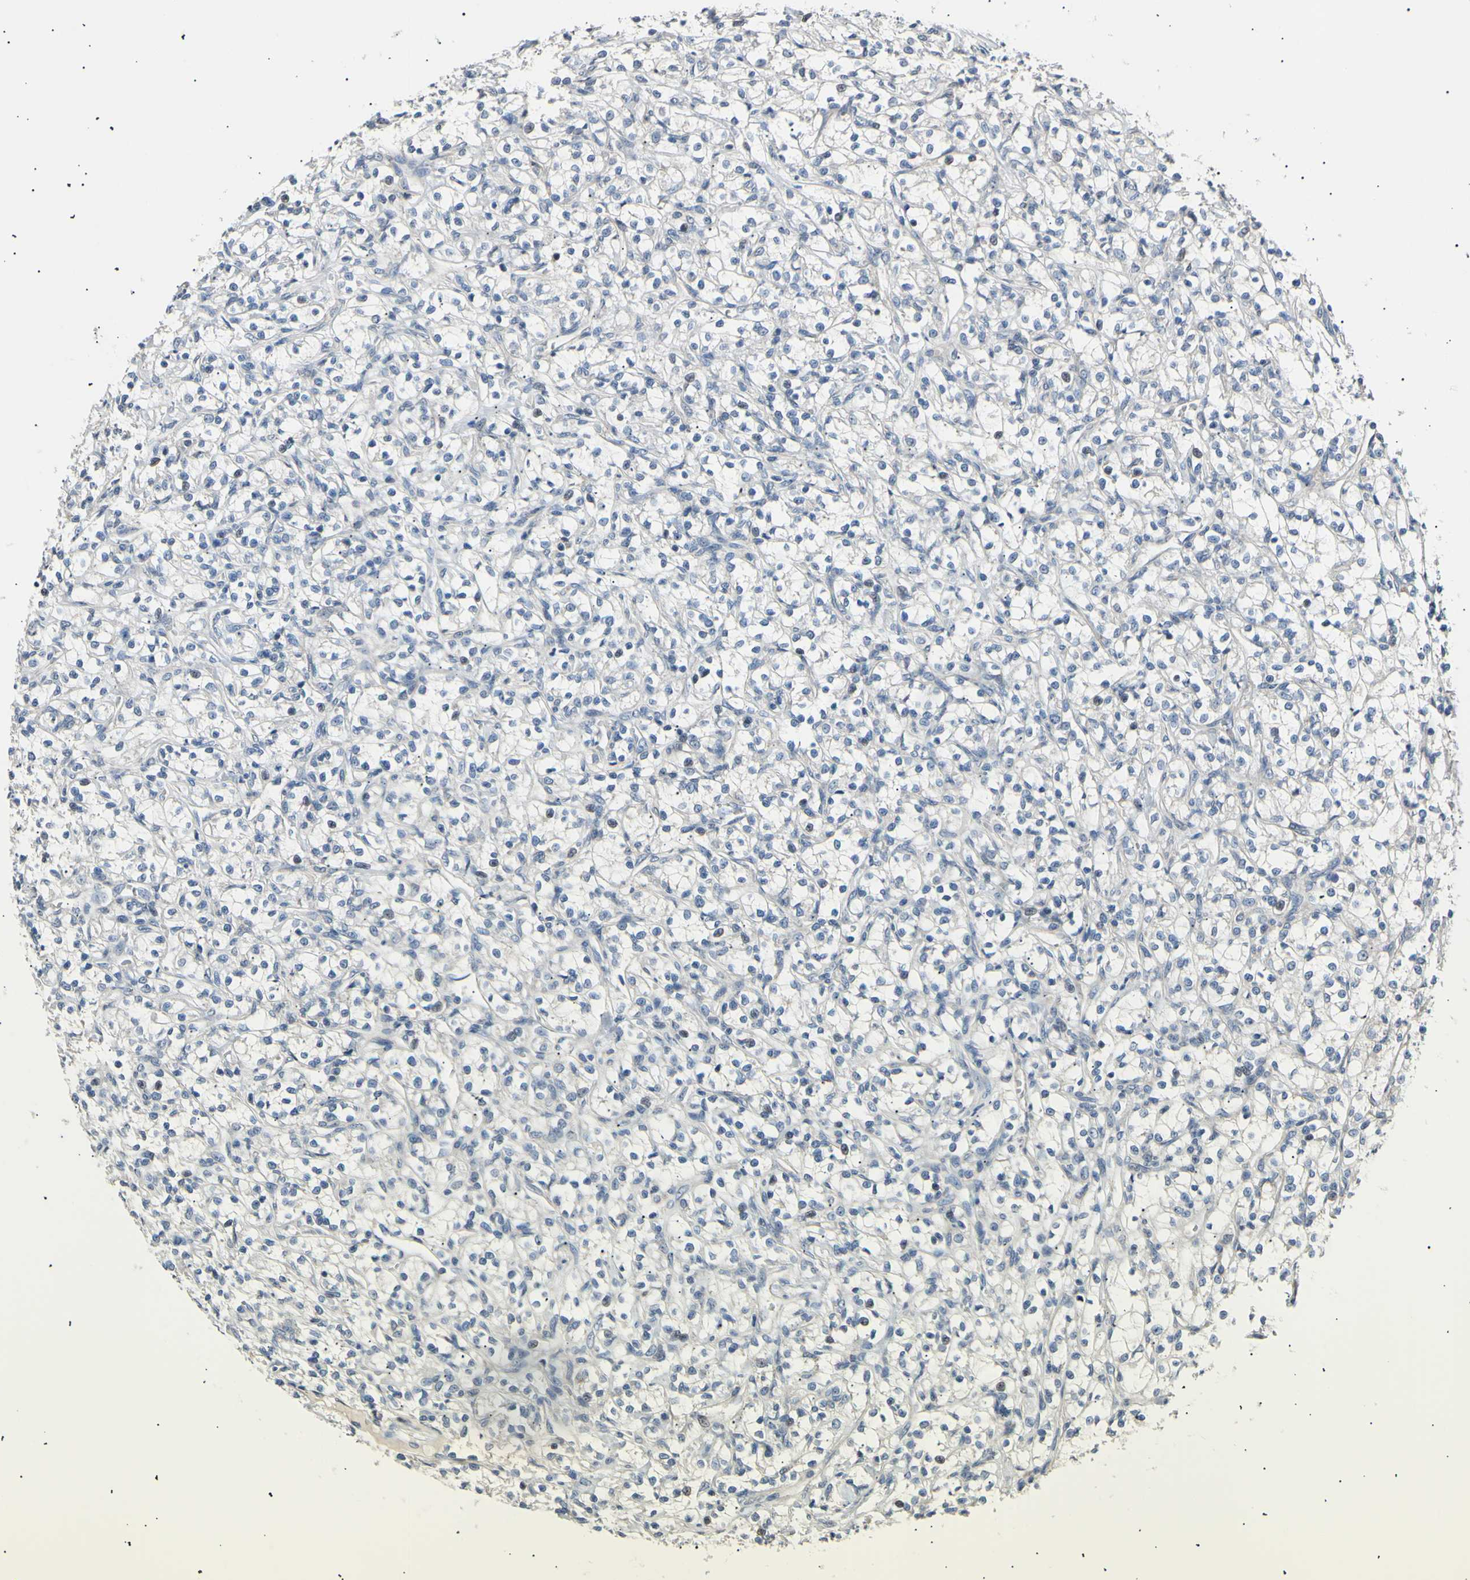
{"staining": {"intensity": "negative", "quantity": "none", "location": "none"}, "tissue": "renal cancer", "cell_type": "Tumor cells", "image_type": "cancer", "snomed": [{"axis": "morphology", "description": "Adenocarcinoma, NOS"}, {"axis": "topography", "description": "Kidney"}], "caption": "A high-resolution micrograph shows IHC staining of renal cancer (adenocarcinoma), which demonstrates no significant positivity in tumor cells.", "gene": "ITGA6", "patient": {"sex": "female", "age": 69}}